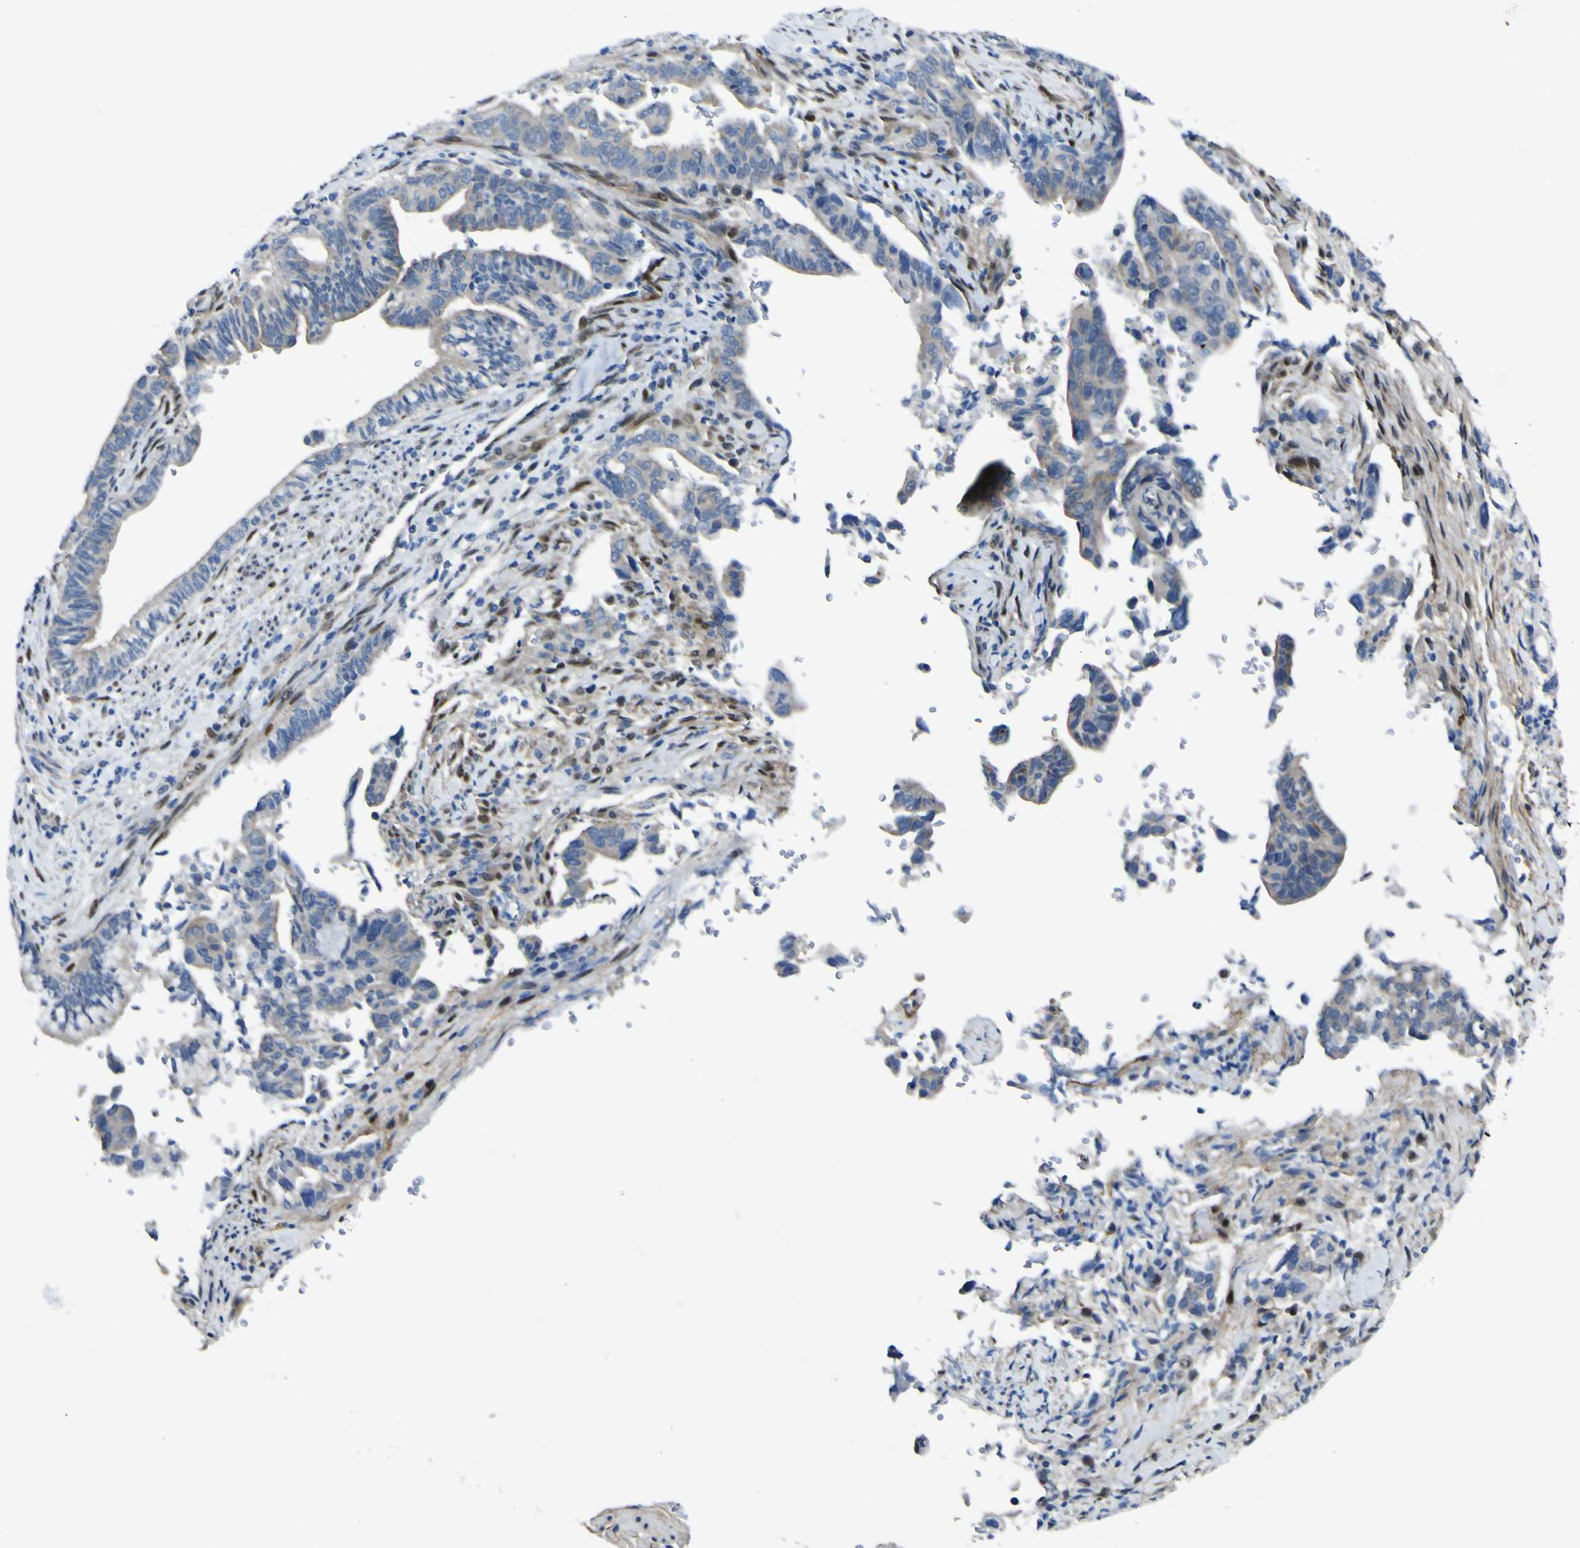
{"staining": {"intensity": "moderate", "quantity": ">75%", "location": "cytoplasmic/membranous"}, "tissue": "pancreatic cancer", "cell_type": "Tumor cells", "image_type": "cancer", "snomed": [{"axis": "morphology", "description": "Adenocarcinoma, NOS"}, {"axis": "topography", "description": "Pancreas"}], "caption": "The immunohistochemical stain labels moderate cytoplasmic/membranous positivity in tumor cells of adenocarcinoma (pancreatic) tissue.", "gene": "LRRN1", "patient": {"sex": "male", "age": 70}}